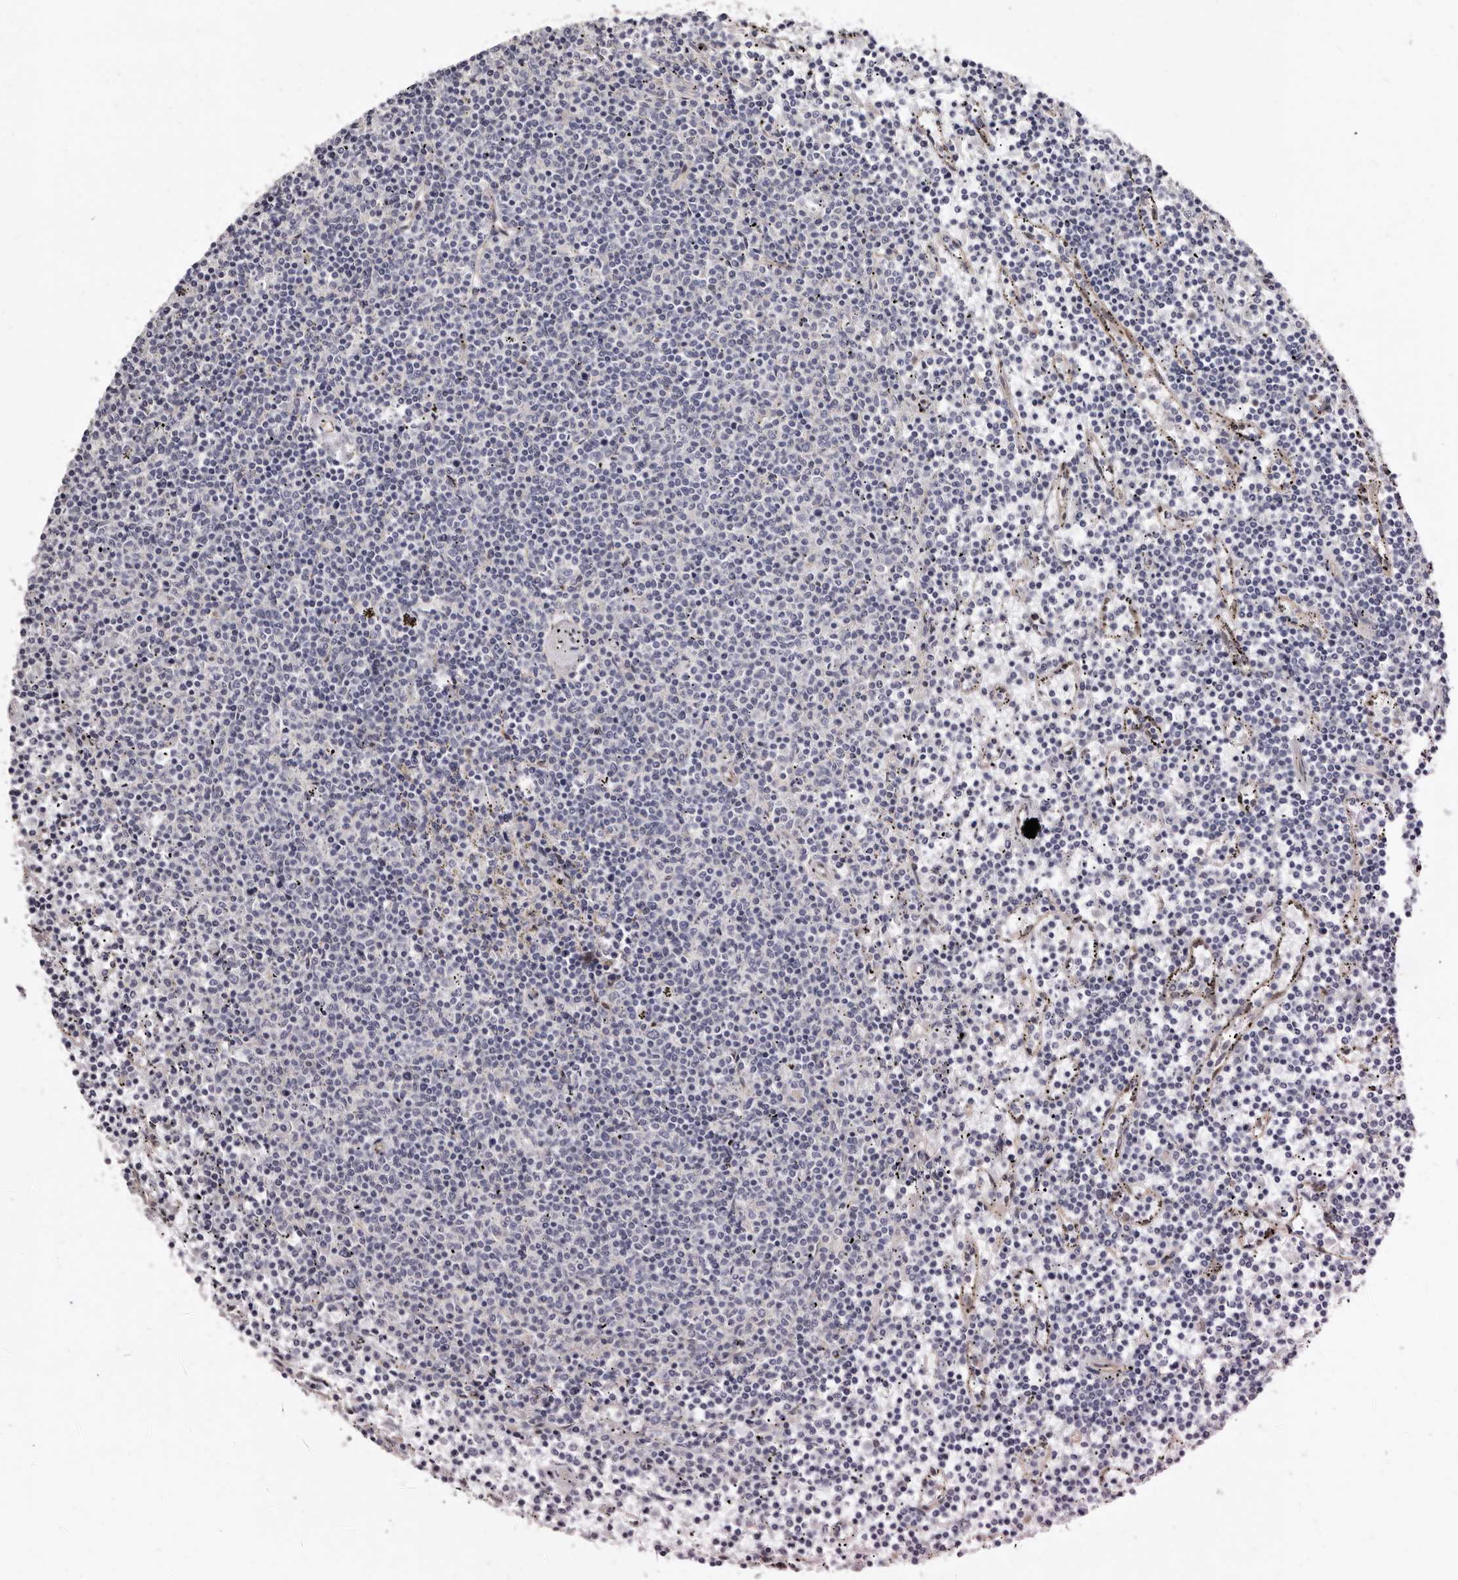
{"staining": {"intensity": "negative", "quantity": "none", "location": "none"}, "tissue": "lymphoma", "cell_type": "Tumor cells", "image_type": "cancer", "snomed": [{"axis": "morphology", "description": "Malignant lymphoma, non-Hodgkin's type, Low grade"}, {"axis": "topography", "description": "Spleen"}], "caption": "This is an immunohistochemistry (IHC) photomicrograph of human lymphoma. There is no staining in tumor cells.", "gene": "KHDRBS2", "patient": {"sex": "female", "age": 50}}